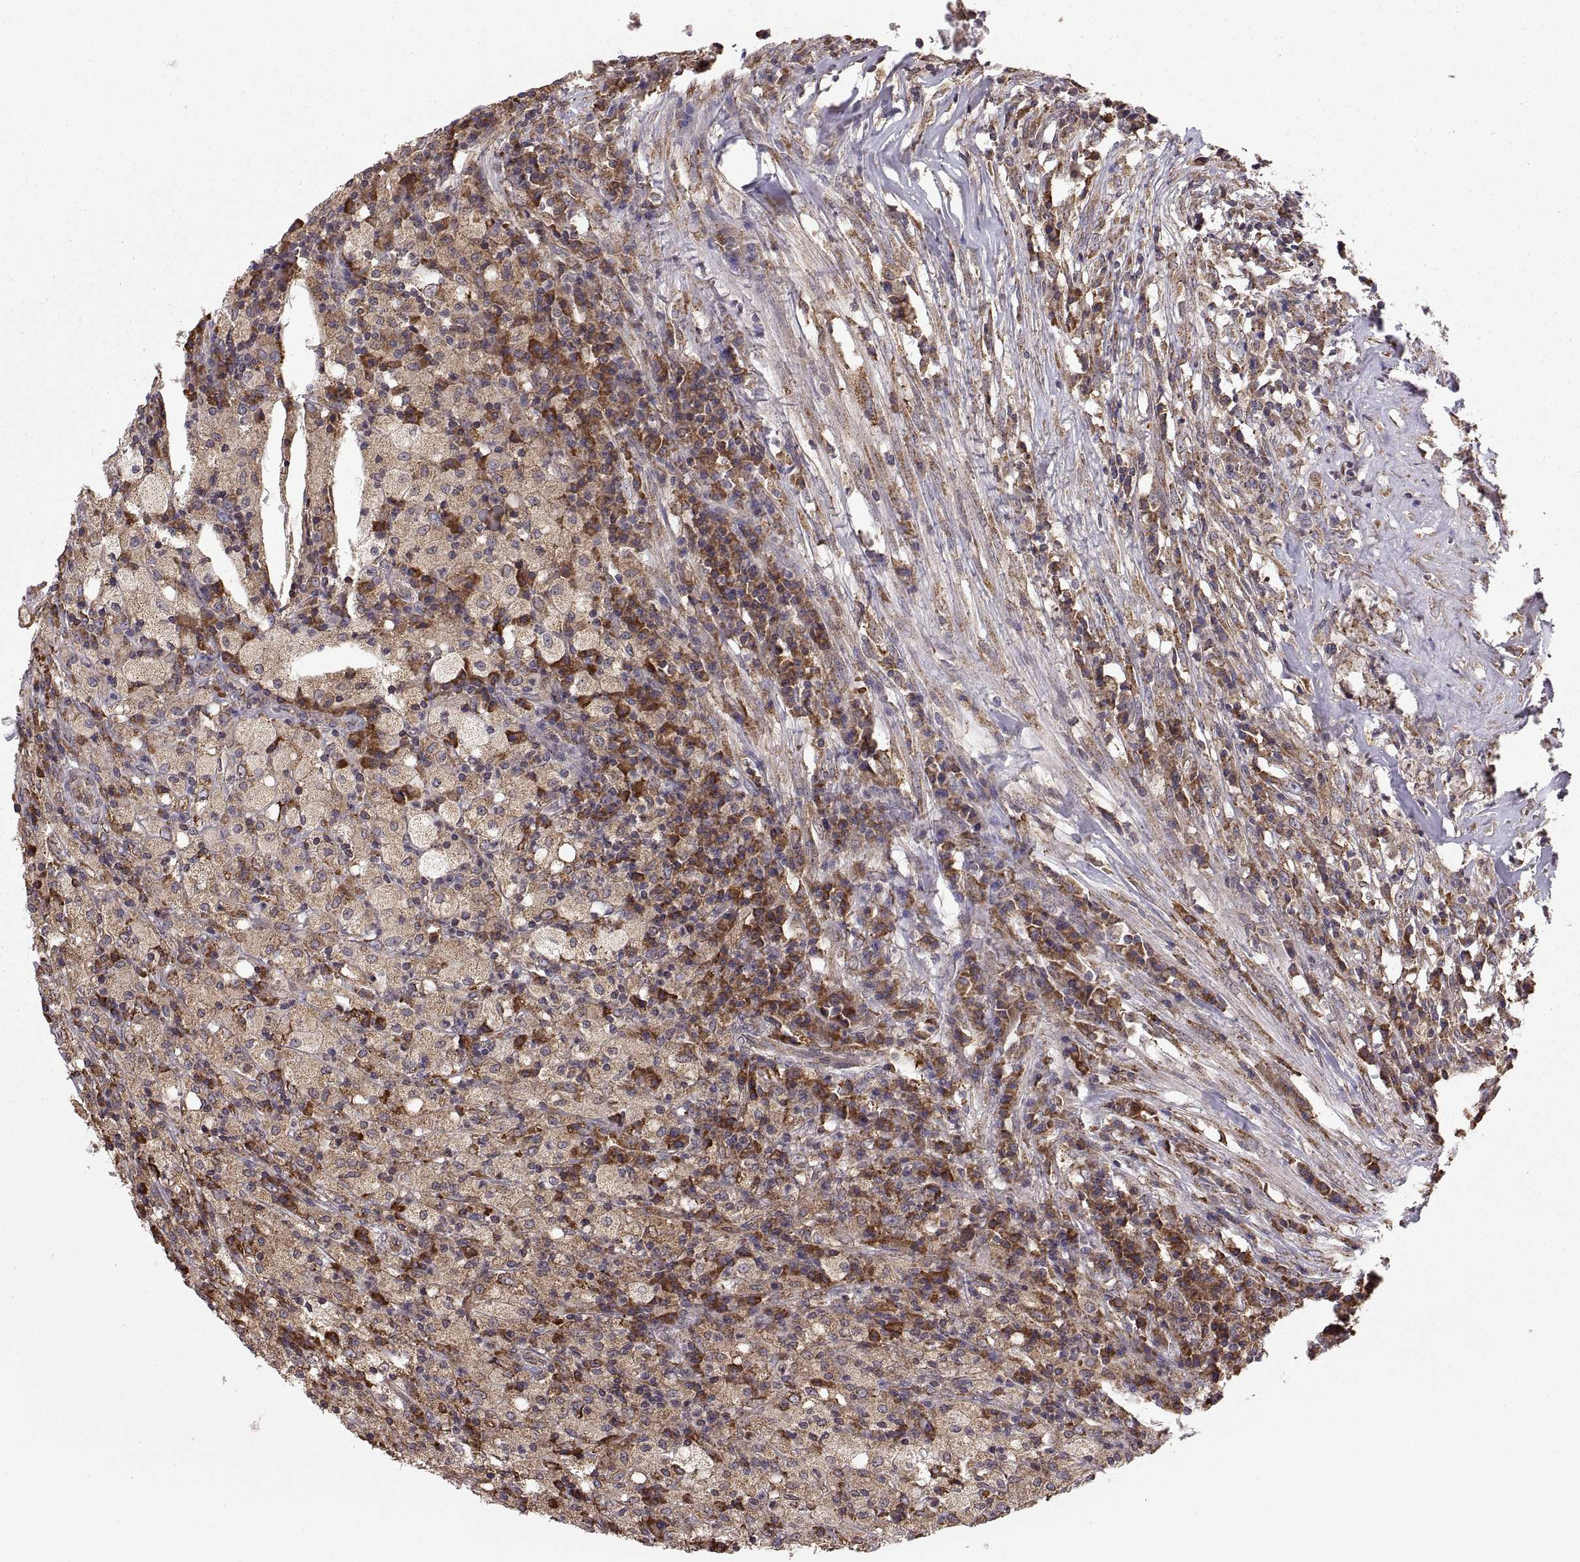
{"staining": {"intensity": "weak", "quantity": ">75%", "location": "cytoplasmic/membranous"}, "tissue": "testis cancer", "cell_type": "Tumor cells", "image_type": "cancer", "snomed": [{"axis": "morphology", "description": "Necrosis, NOS"}, {"axis": "morphology", "description": "Carcinoma, Embryonal, NOS"}, {"axis": "topography", "description": "Testis"}], "caption": "Protein expression analysis of human testis embryonal carcinoma reveals weak cytoplasmic/membranous staining in about >75% of tumor cells. (brown staining indicates protein expression, while blue staining denotes nuclei).", "gene": "PDIA3", "patient": {"sex": "male", "age": 19}}